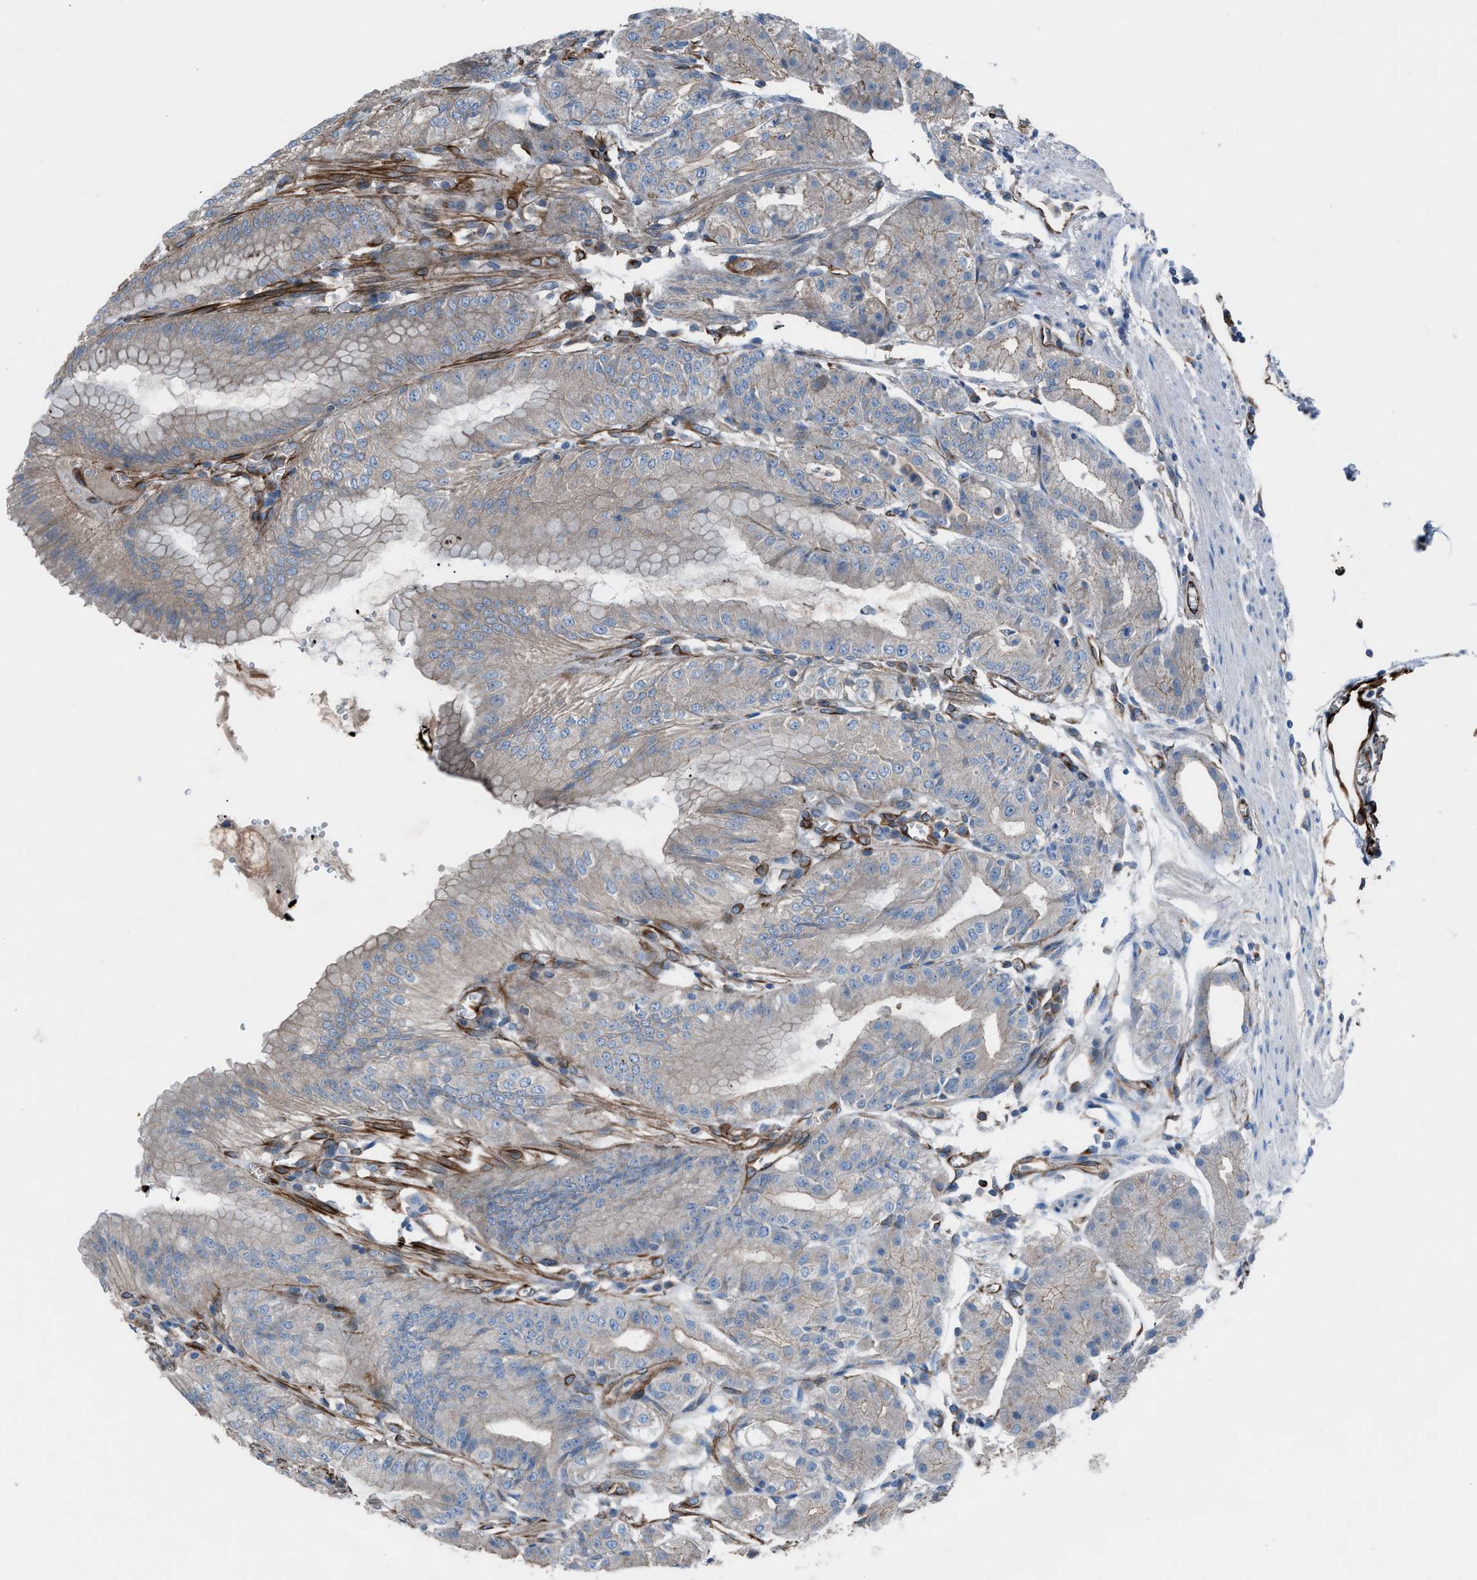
{"staining": {"intensity": "weak", "quantity": "25%-75%", "location": "cytoplasmic/membranous"}, "tissue": "stomach", "cell_type": "Glandular cells", "image_type": "normal", "snomed": [{"axis": "morphology", "description": "Normal tissue, NOS"}, {"axis": "topography", "description": "Stomach, lower"}], "caption": "Immunohistochemistry (IHC) micrograph of normal human stomach stained for a protein (brown), which reveals low levels of weak cytoplasmic/membranous expression in about 25%-75% of glandular cells.", "gene": "CABP7", "patient": {"sex": "male", "age": 71}}